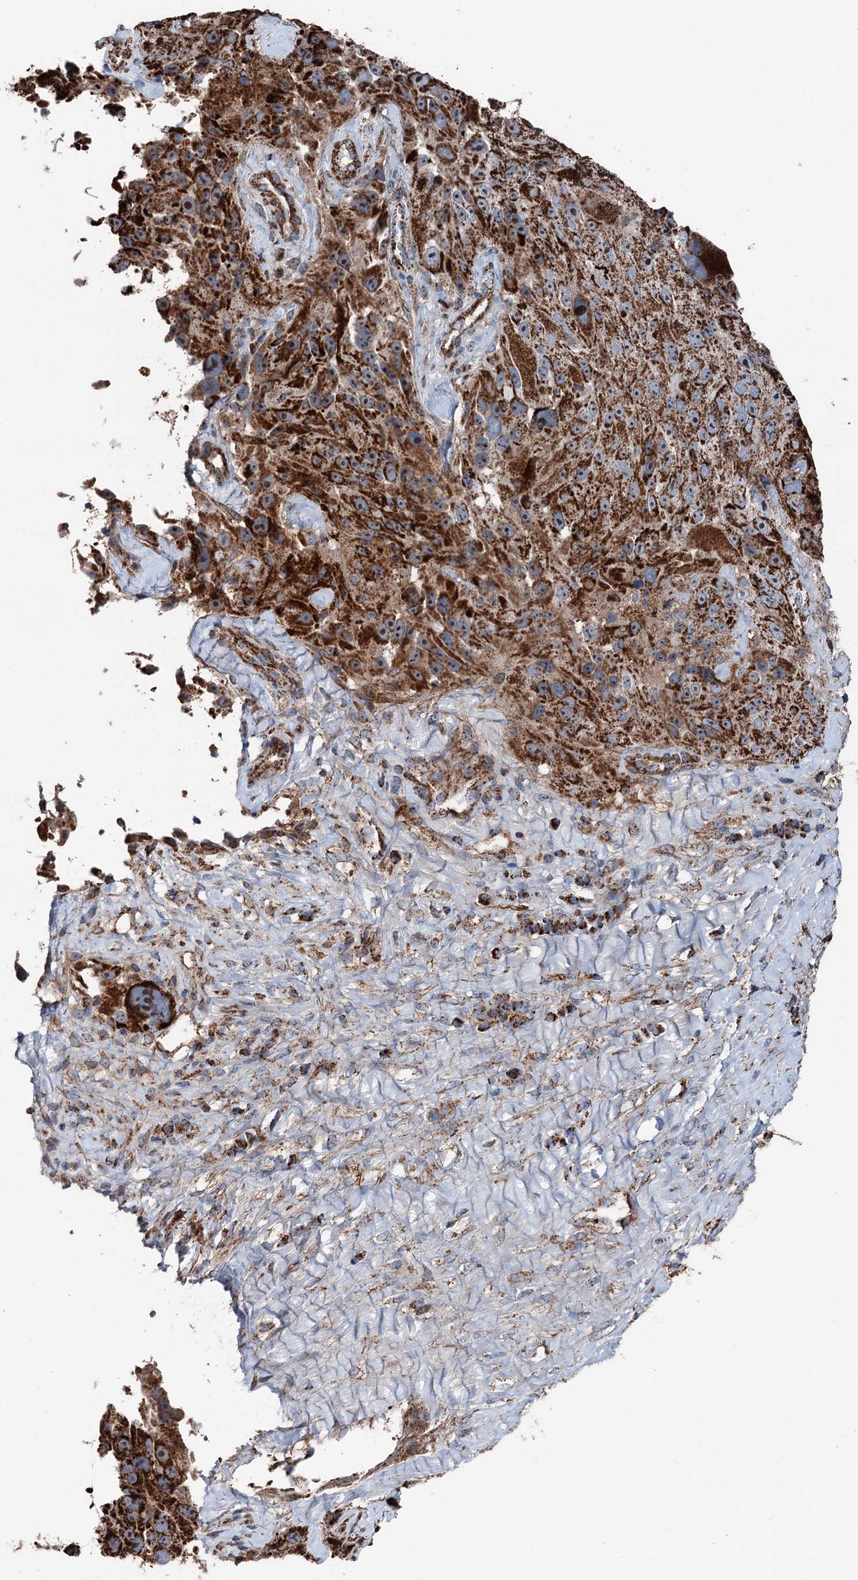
{"staining": {"intensity": "strong", "quantity": ">75%", "location": "cytoplasmic/membranous,nuclear"}, "tissue": "melanoma", "cell_type": "Tumor cells", "image_type": "cancer", "snomed": [{"axis": "morphology", "description": "Malignant melanoma, Metastatic site"}, {"axis": "topography", "description": "Lymph node"}], "caption": "Strong cytoplasmic/membranous and nuclear expression for a protein is appreciated in approximately >75% of tumor cells of melanoma using IHC.", "gene": "DDIAS", "patient": {"sex": "male", "age": 62}}